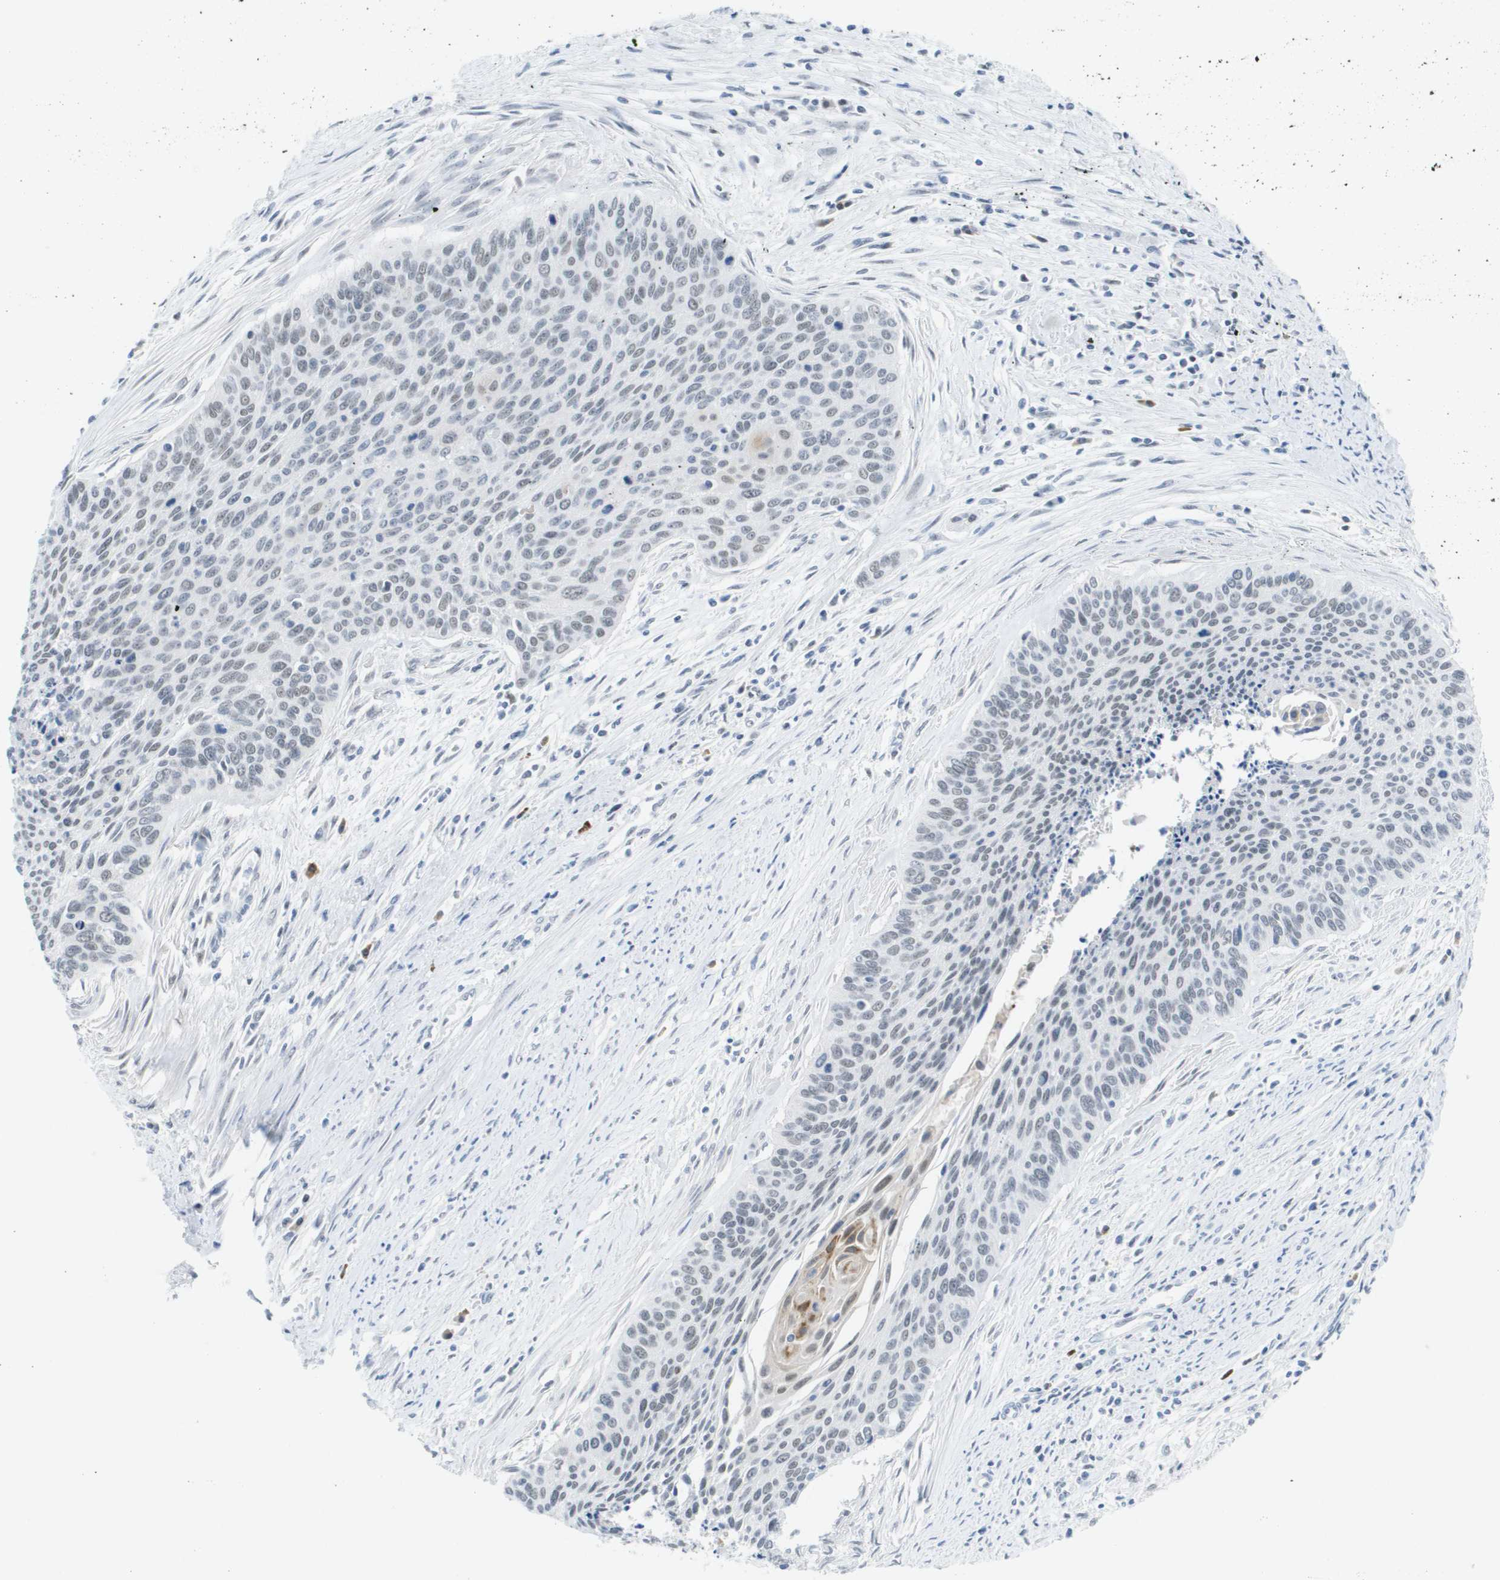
{"staining": {"intensity": "negative", "quantity": "none", "location": "none"}, "tissue": "cervical cancer", "cell_type": "Tumor cells", "image_type": "cancer", "snomed": [{"axis": "morphology", "description": "Squamous cell carcinoma, NOS"}, {"axis": "topography", "description": "Cervix"}], "caption": "Human squamous cell carcinoma (cervical) stained for a protein using IHC exhibits no positivity in tumor cells.", "gene": "TP53RK", "patient": {"sex": "female", "age": 55}}